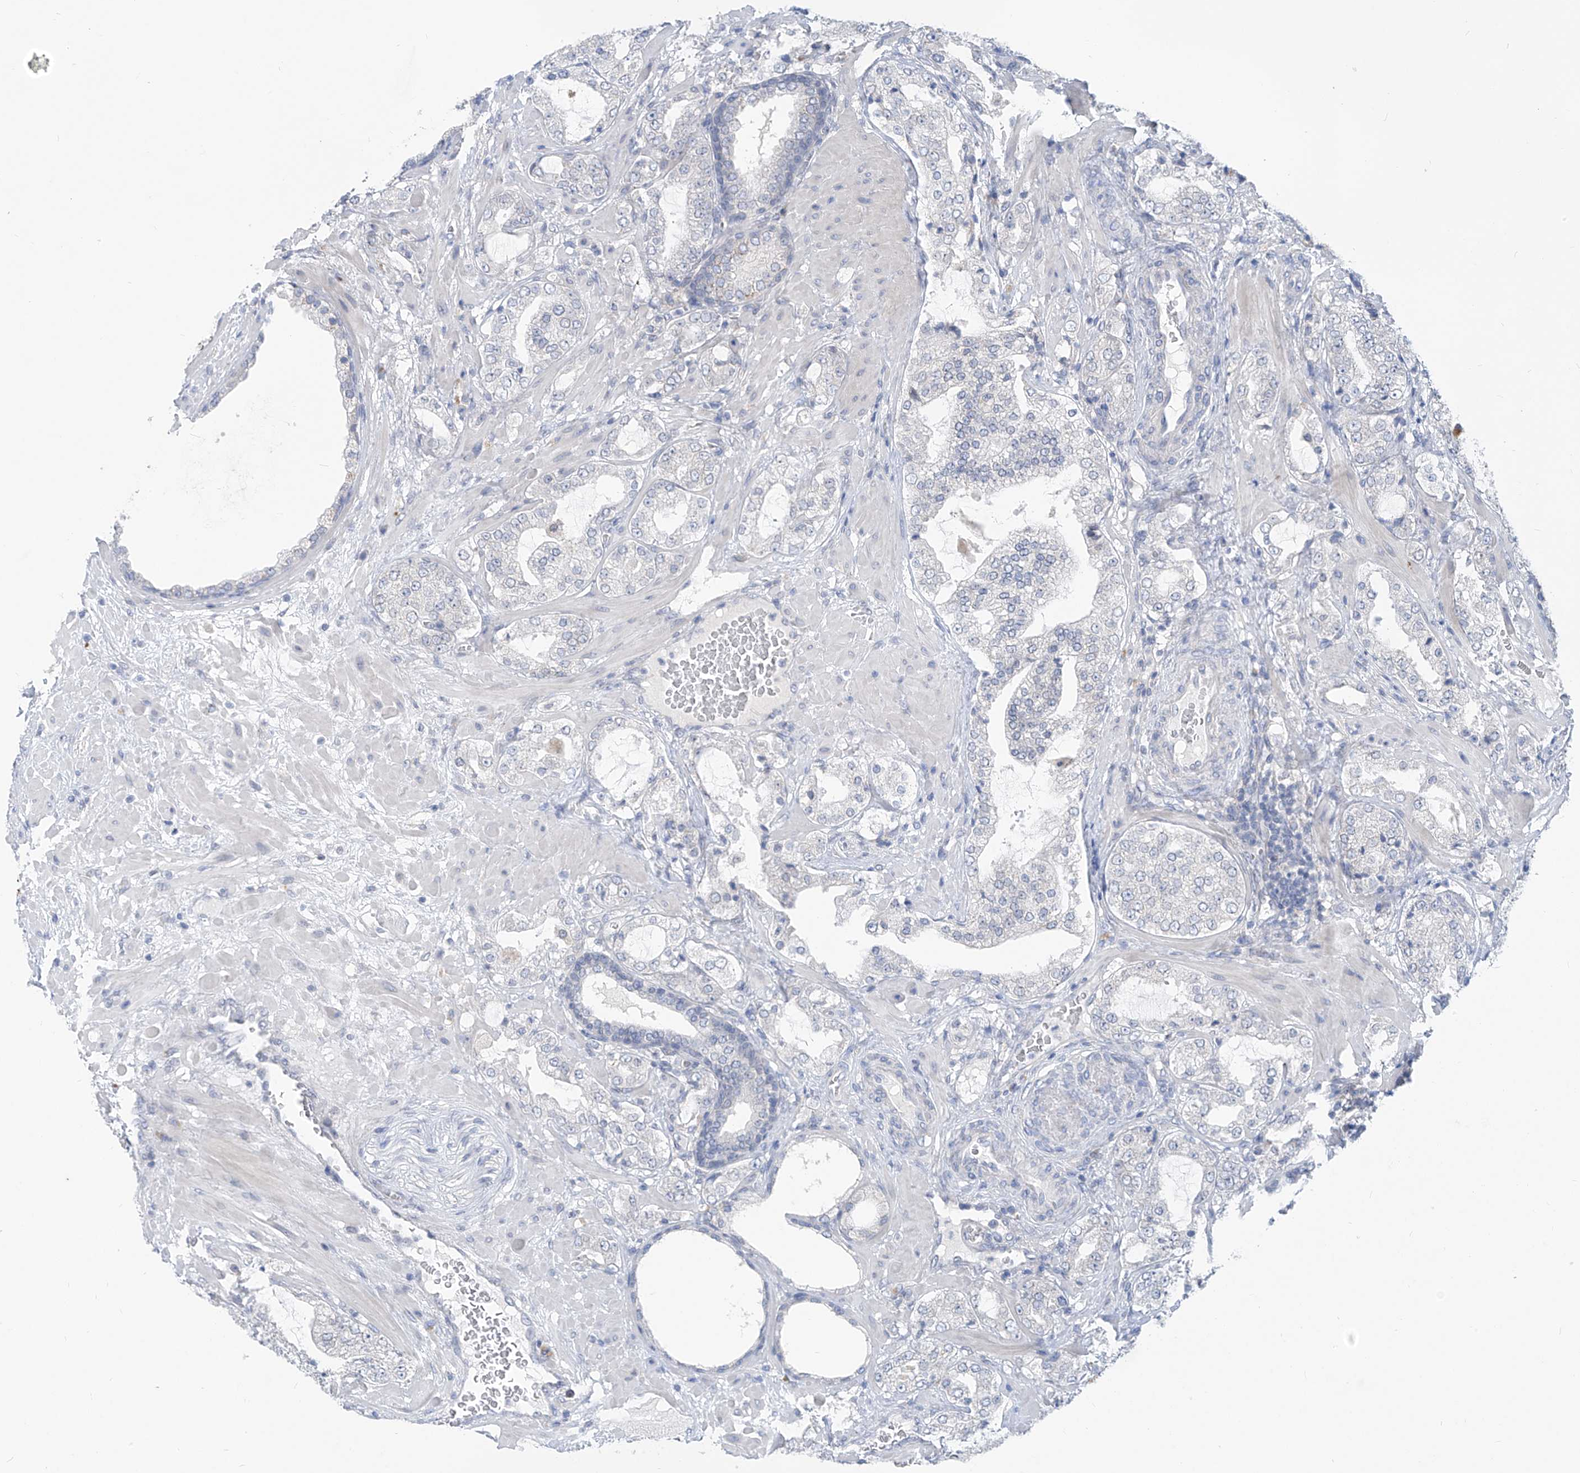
{"staining": {"intensity": "negative", "quantity": "none", "location": "none"}, "tissue": "prostate cancer", "cell_type": "Tumor cells", "image_type": "cancer", "snomed": [{"axis": "morphology", "description": "Adenocarcinoma, High grade"}, {"axis": "topography", "description": "Prostate"}], "caption": "Tumor cells are negative for brown protein staining in prostate cancer. (DAB (3,3'-diaminobenzidine) immunohistochemistry (IHC) visualized using brightfield microscopy, high magnification).", "gene": "KRTAP25-1", "patient": {"sex": "male", "age": 64}}